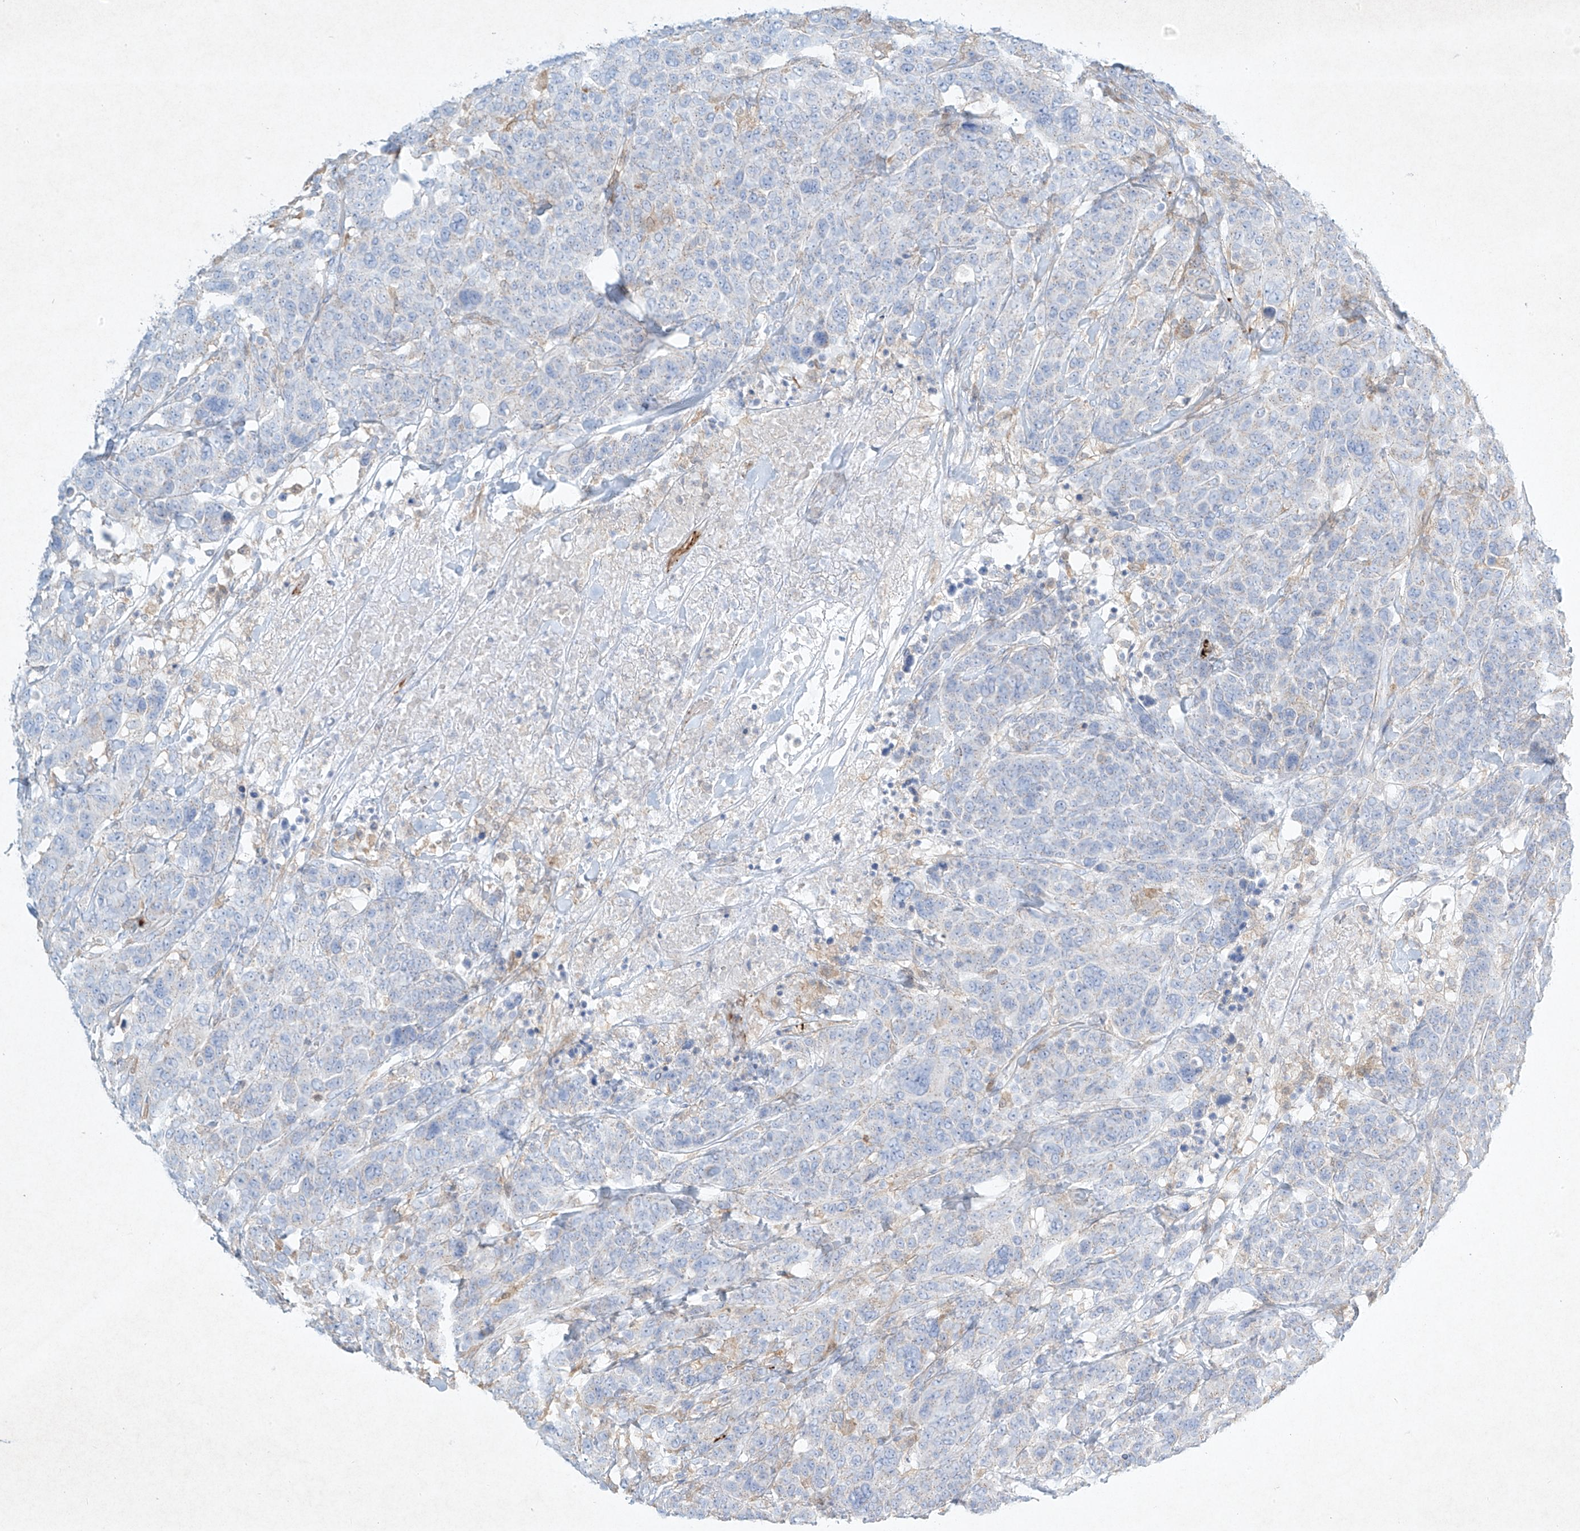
{"staining": {"intensity": "negative", "quantity": "none", "location": "none"}, "tissue": "breast cancer", "cell_type": "Tumor cells", "image_type": "cancer", "snomed": [{"axis": "morphology", "description": "Duct carcinoma"}, {"axis": "topography", "description": "Breast"}], "caption": "Human breast cancer stained for a protein using IHC reveals no expression in tumor cells.", "gene": "PLEK", "patient": {"sex": "female", "age": 37}}